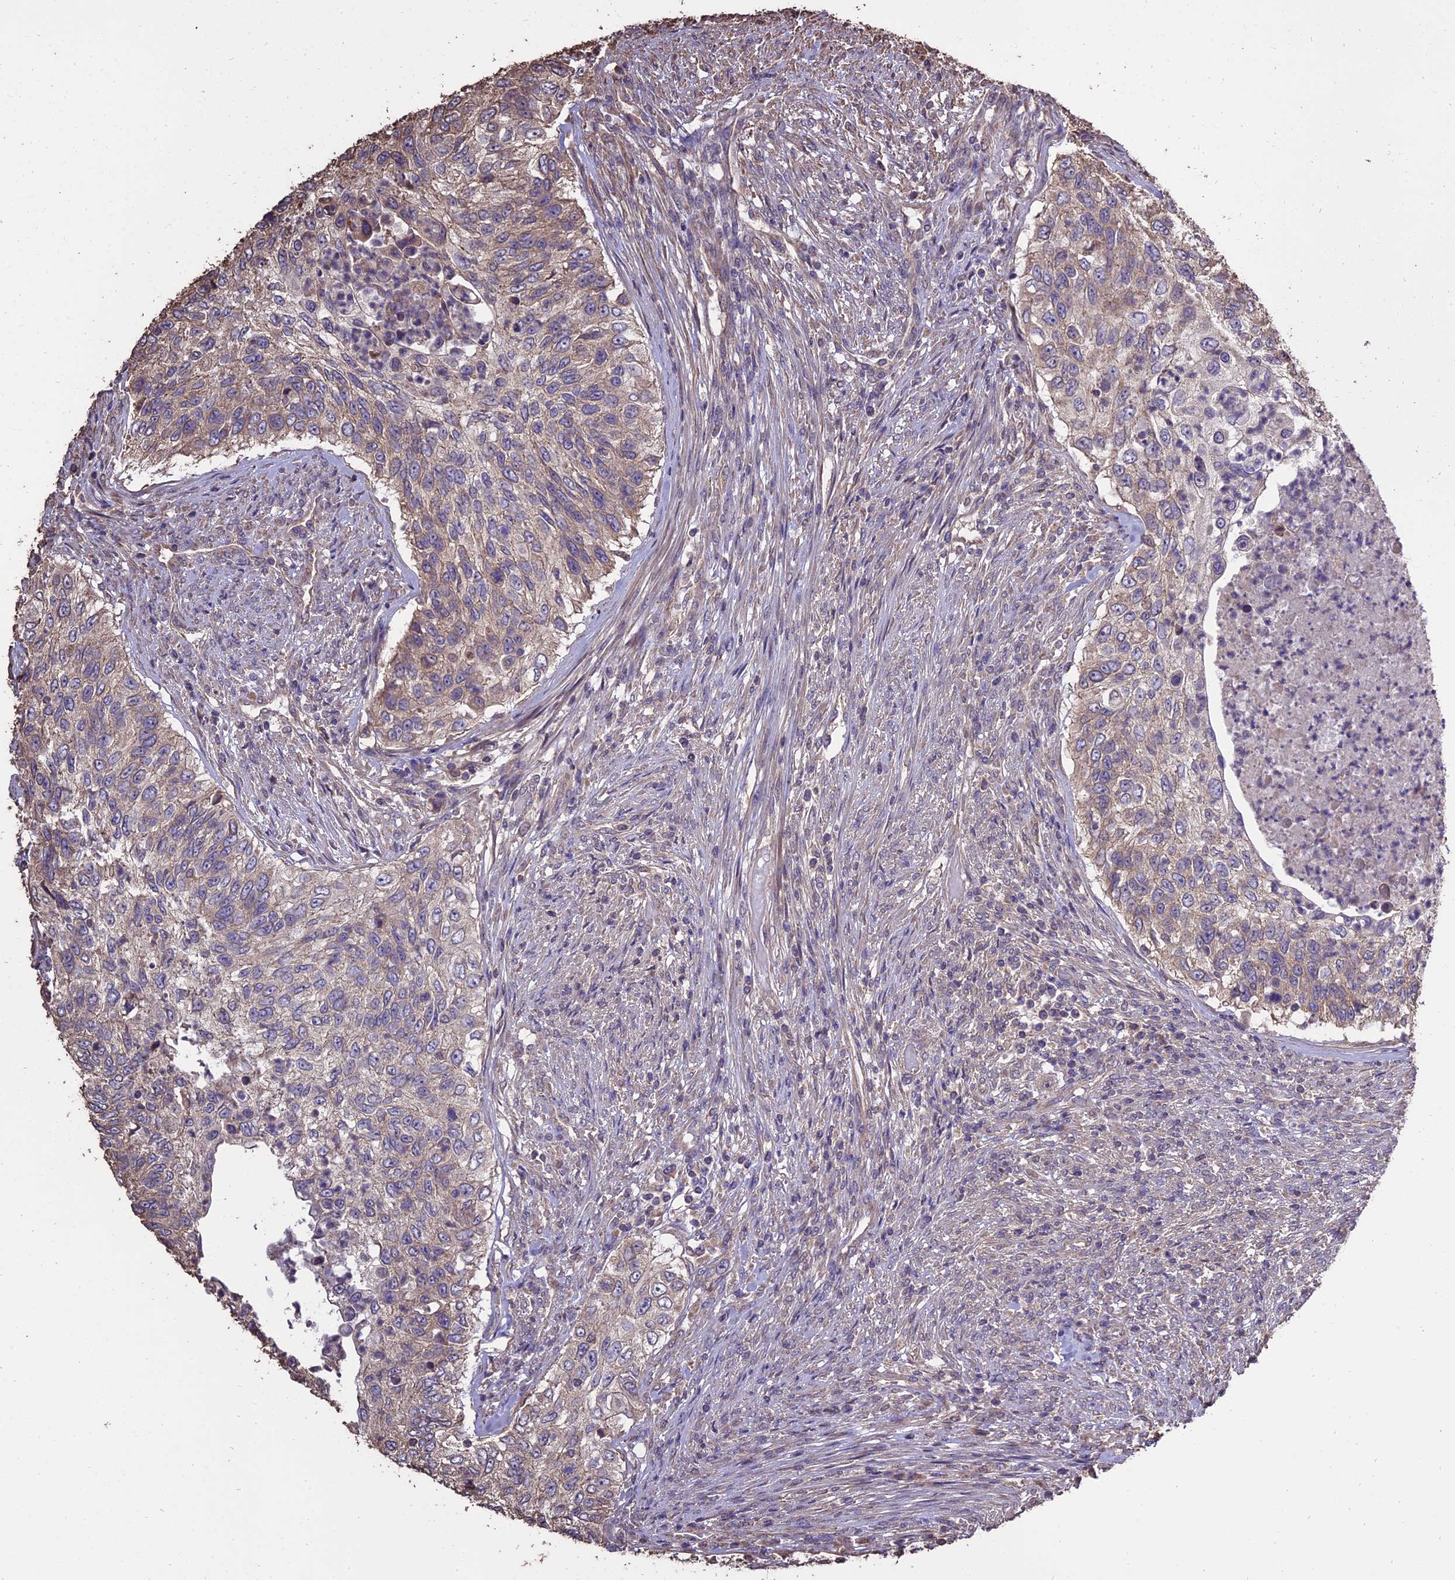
{"staining": {"intensity": "negative", "quantity": "none", "location": "none"}, "tissue": "urothelial cancer", "cell_type": "Tumor cells", "image_type": "cancer", "snomed": [{"axis": "morphology", "description": "Urothelial carcinoma, High grade"}, {"axis": "topography", "description": "Urinary bladder"}], "caption": "Tumor cells are negative for brown protein staining in high-grade urothelial carcinoma. Nuclei are stained in blue.", "gene": "PGPEP1L", "patient": {"sex": "female", "age": 60}}